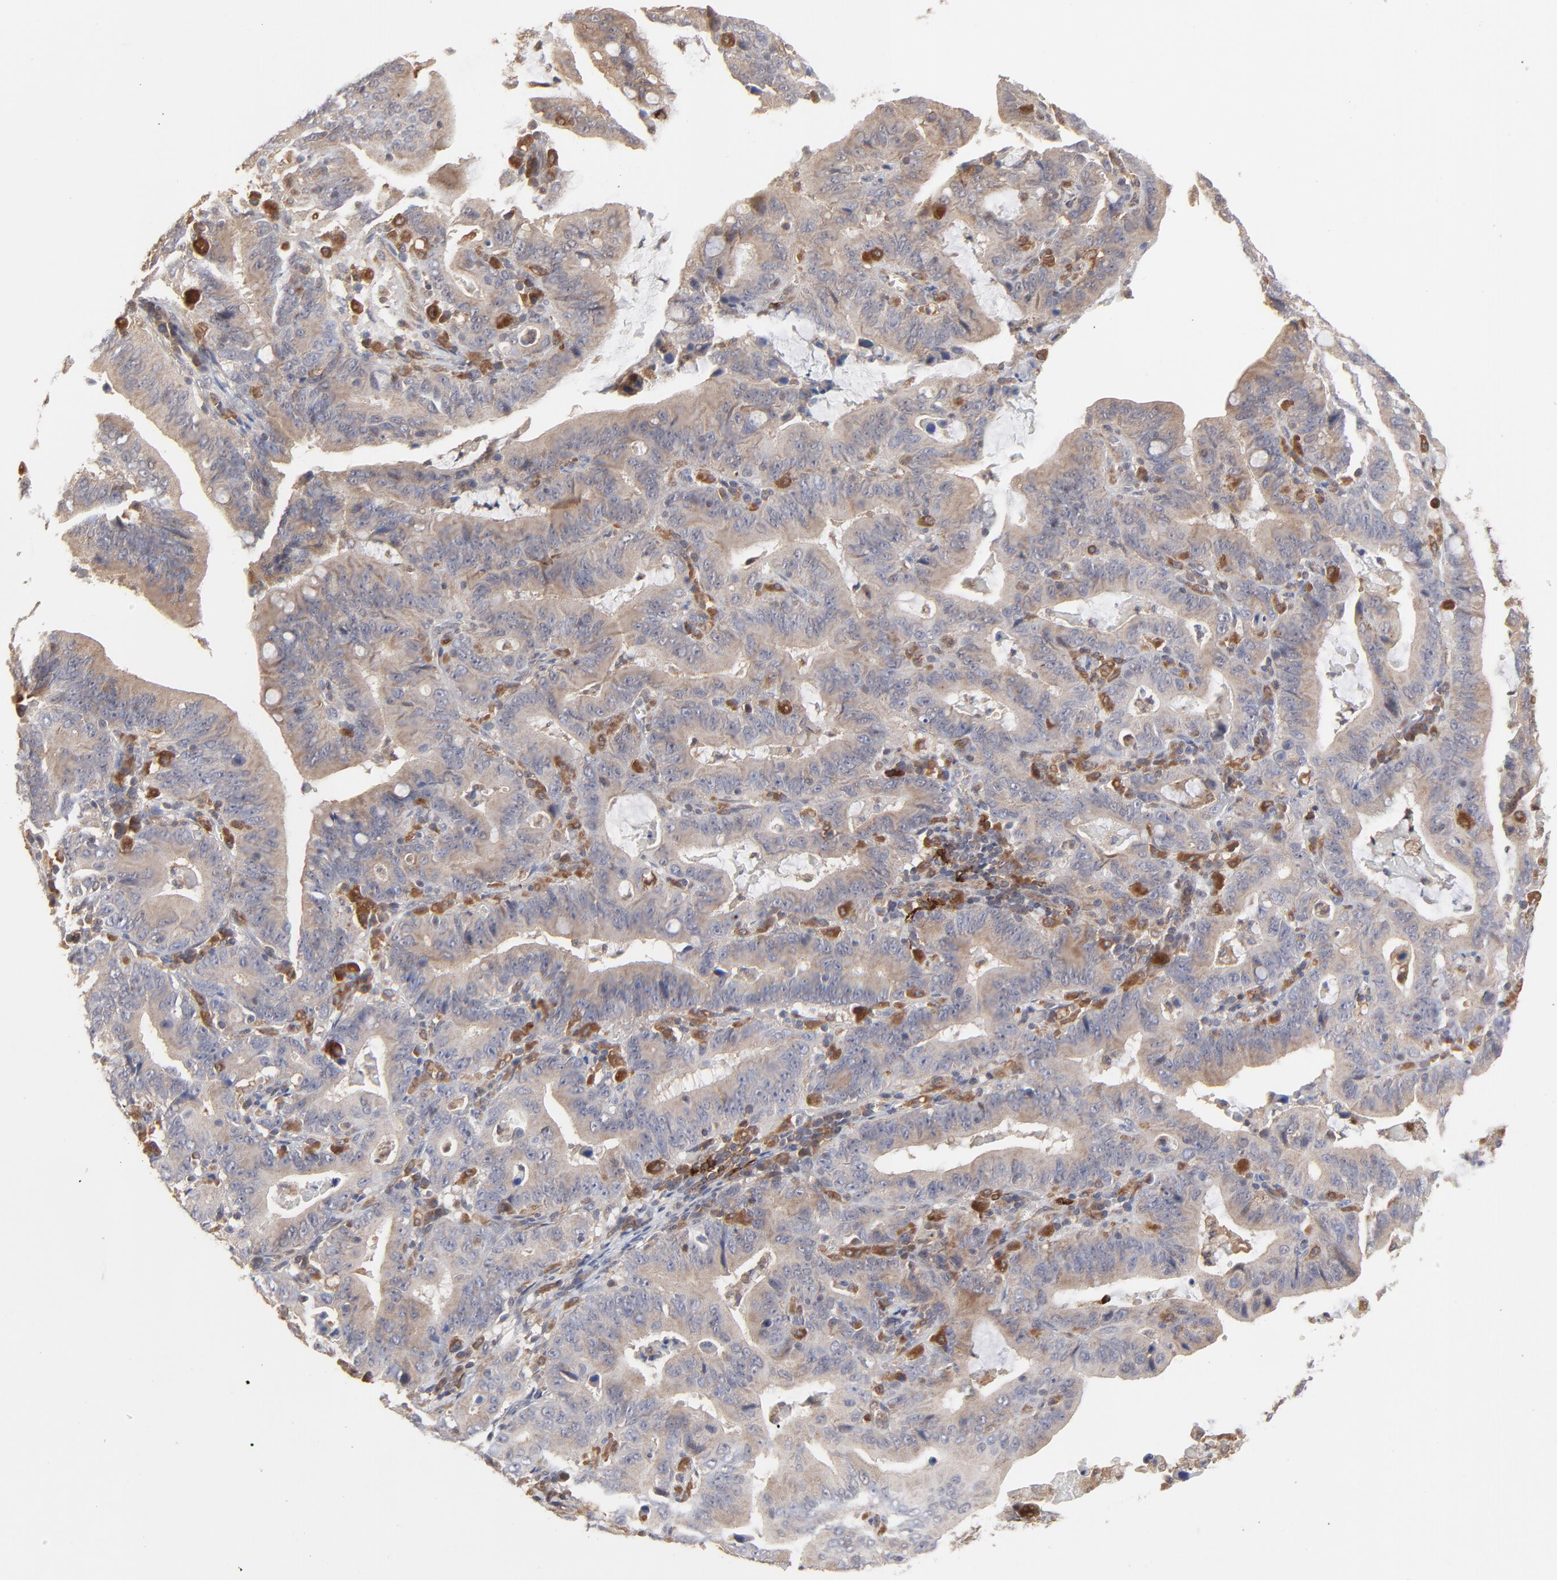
{"staining": {"intensity": "moderate", "quantity": ">75%", "location": "cytoplasmic/membranous"}, "tissue": "stomach cancer", "cell_type": "Tumor cells", "image_type": "cancer", "snomed": [{"axis": "morphology", "description": "Adenocarcinoma, NOS"}, {"axis": "topography", "description": "Stomach, upper"}], "caption": "A medium amount of moderate cytoplasmic/membranous staining is identified in approximately >75% of tumor cells in stomach cancer (adenocarcinoma) tissue.", "gene": "RAB9A", "patient": {"sex": "male", "age": 63}}